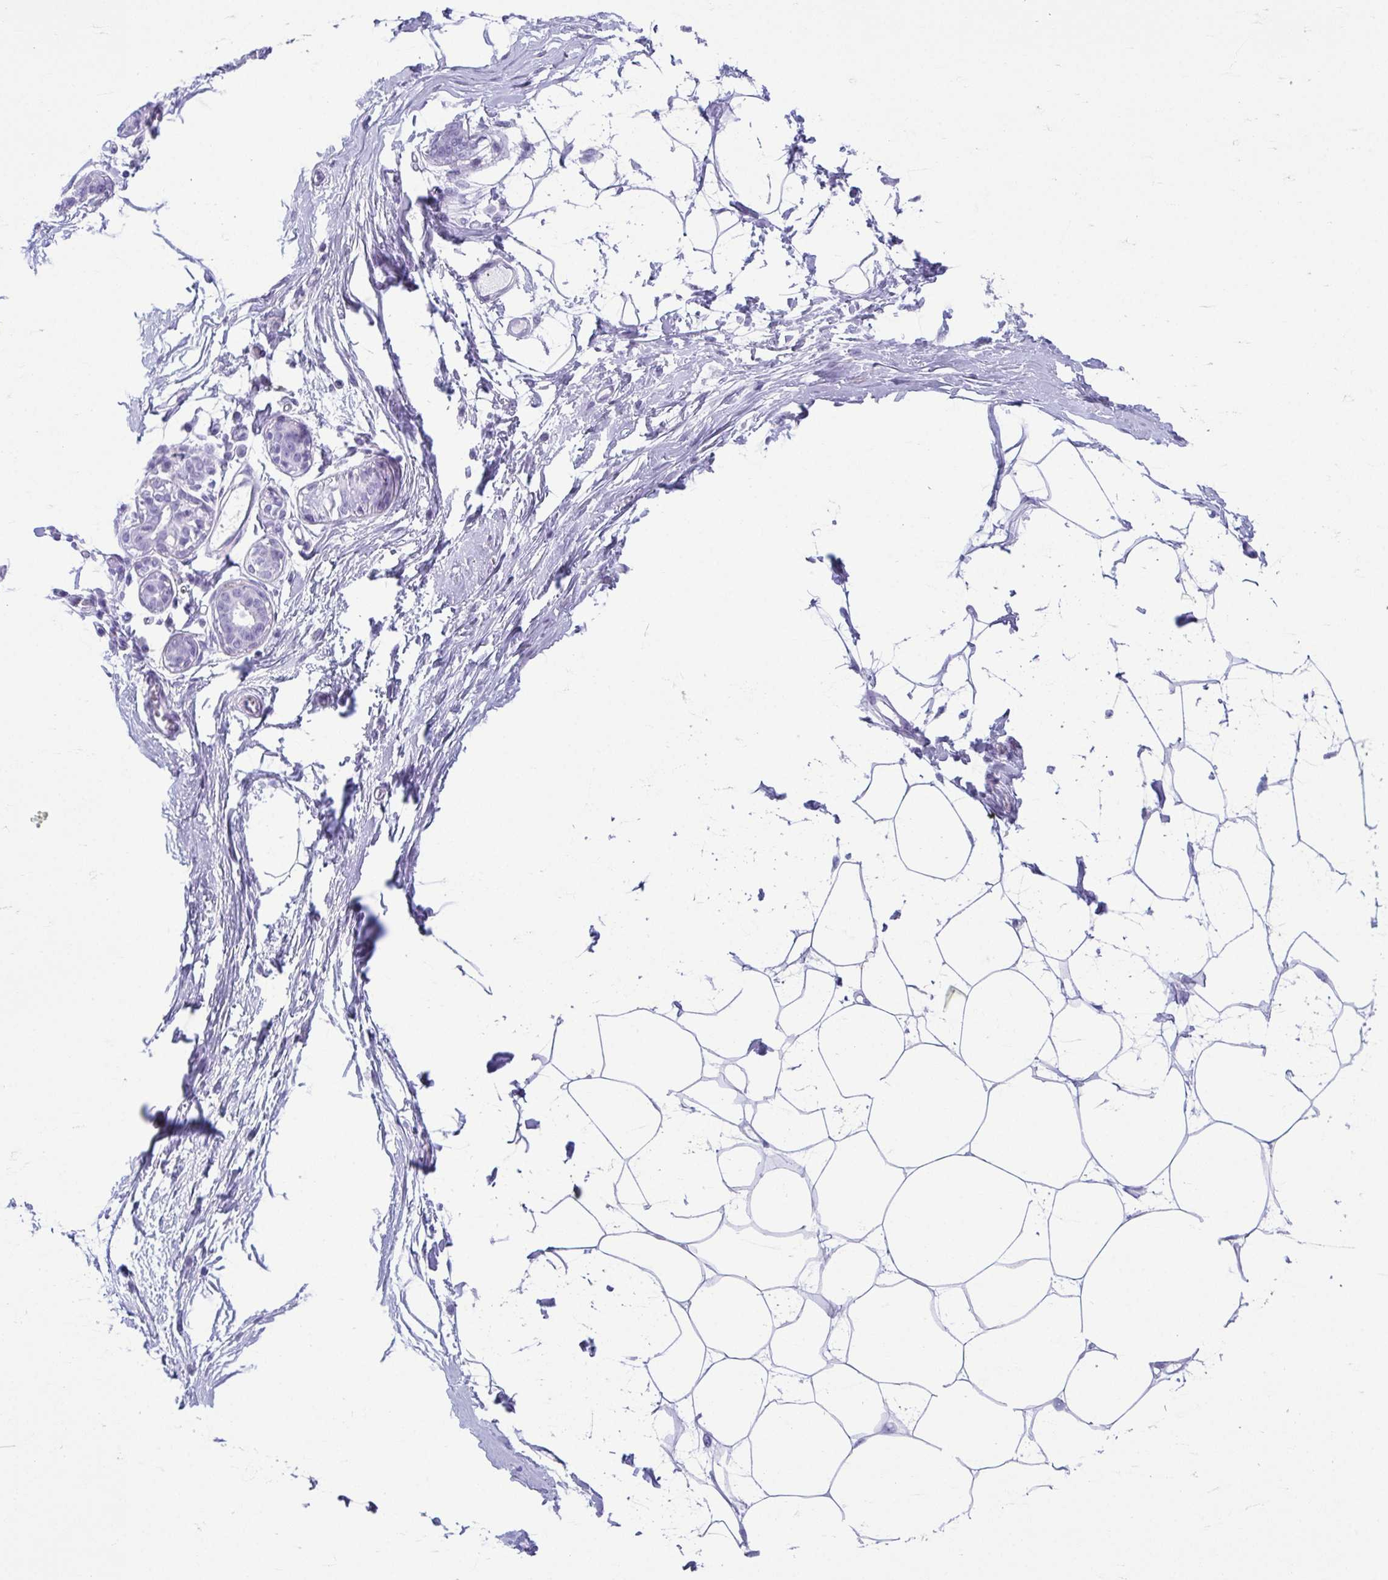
{"staining": {"intensity": "negative", "quantity": "none", "location": "none"}, "tissue": "breast", "cell_type": "Adipocytes", "image_type": "normal", "snomed": [{"axis": "morphology", "description": "Normal tissue, NOS"}, {"axis": "topography", "description": "Breast"}], "caption": "This is an immunohistochemistry (IHC) micrograph of benign human breast. There is no positivity in adipocytes.", "gene": "TCEAL3", "patient": {"sex": "female", "age": 45}}